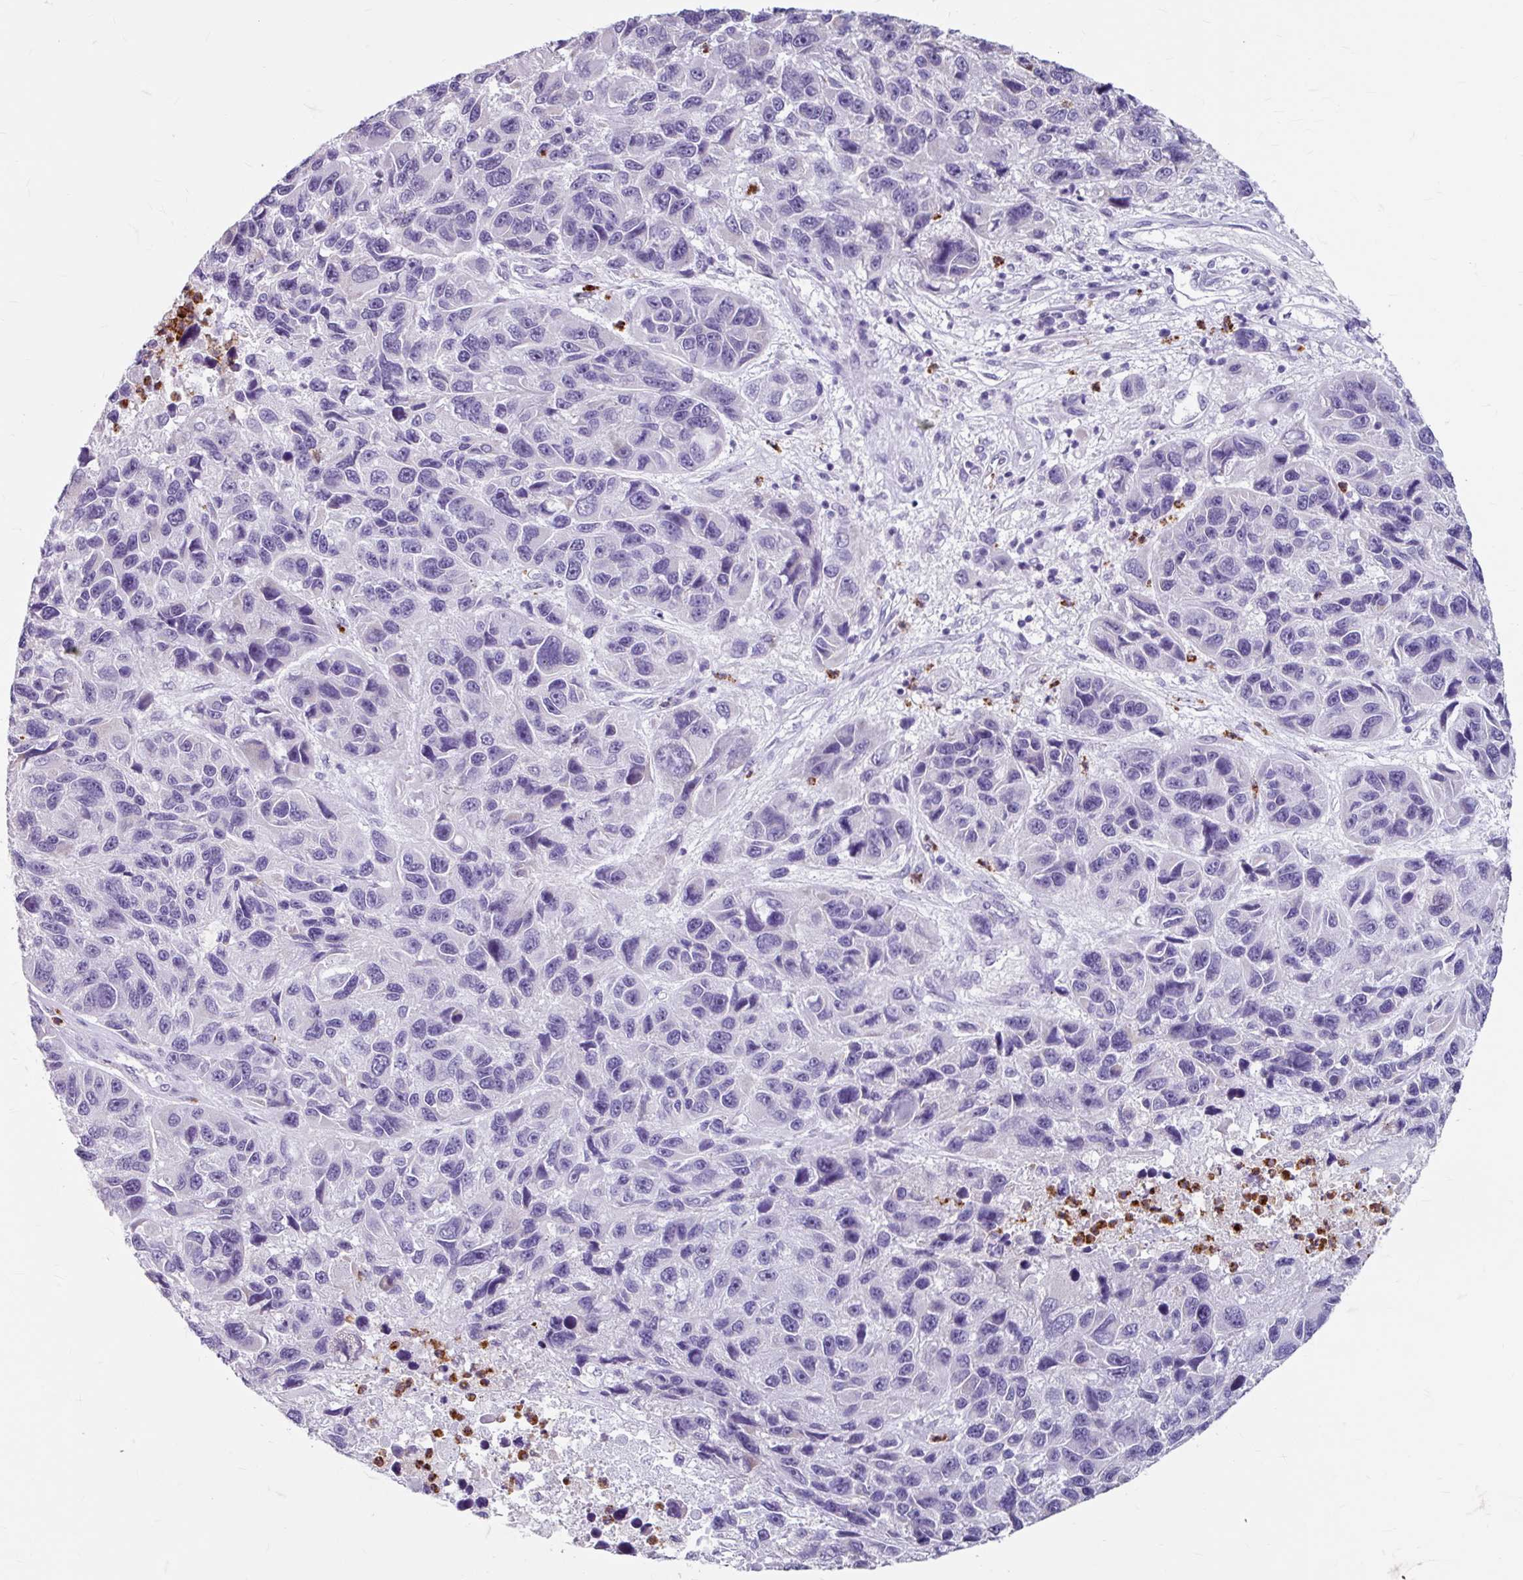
{"staining": {"intensity": "negative", "quantity": "none", "location": "none"}, "tissue": "melanoma", "cell_type": "Tumor cells", "image_type": "cancer", "snomed": [{"axis": "morphology", "description": "Malignant melanoma, NOS"}, {"axis": "topography", "description": "Skin"}], "caption": "An image of melanoma stained for a protein shows no brown staining in tumor cells. (DAB (3,3'-diaminobenzidine) immunohistochemistry with hematoxylin counter stain).", "gene": "ANKRD1", "patient": {"sex": "male", "age": 53}}